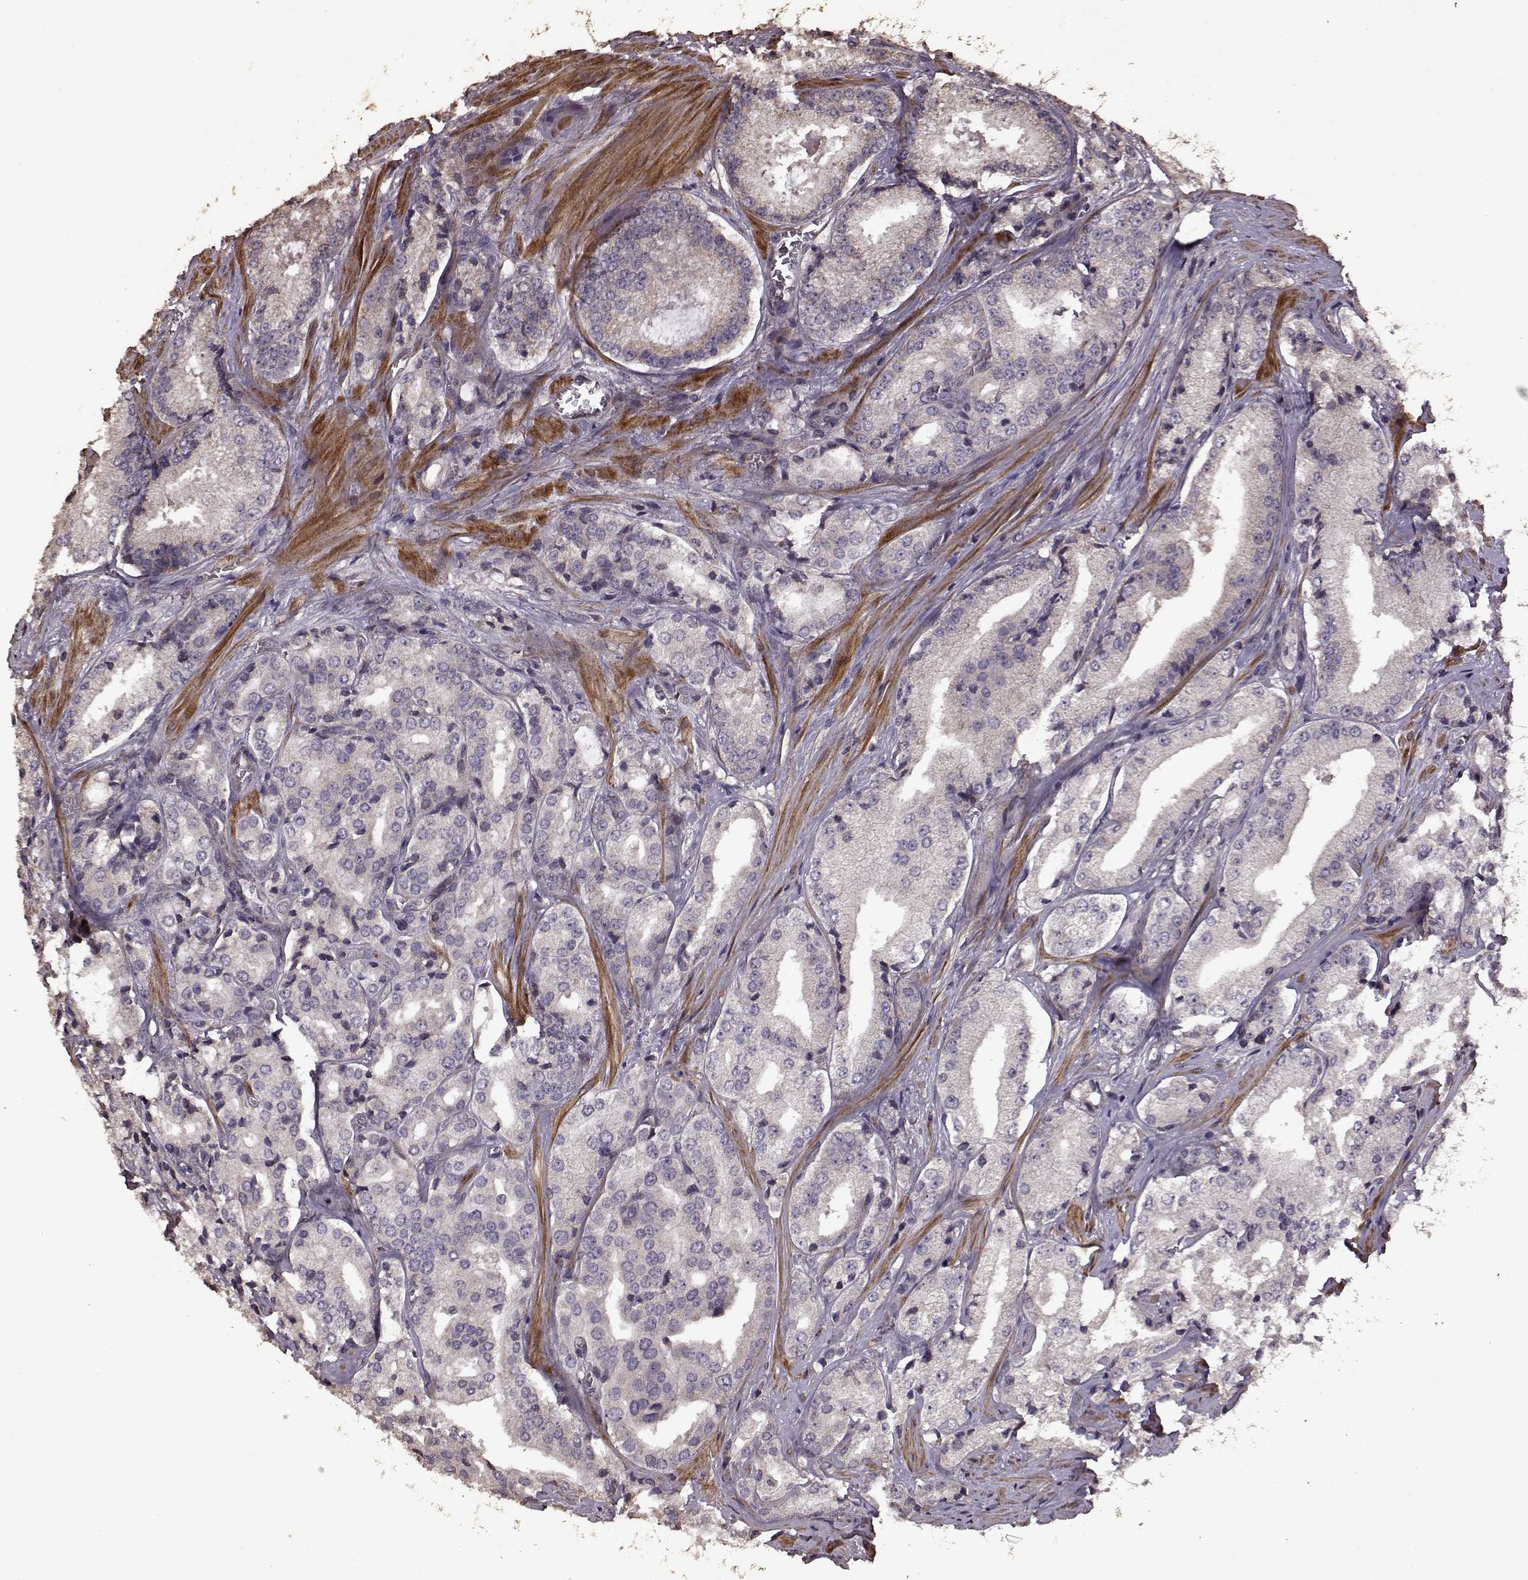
{"staining": {"intensity": "negative", "quantity": "none", "location": "none"}, "tissue": "prostate cancer", "cell_type": "Tumor cells", "image_type": "cancer", "snomed": [{"axis": "morphology", "description": "Adenocarcinoma, Low grade"}, {"axis": "topography", "description": "Prostate"}], "caption": "Prostate cancer stained for a protein using IHC demonstrates no expression tumor cells.", "gene": "FBXW11", "patient": {"sex": "male", "age": 56}}